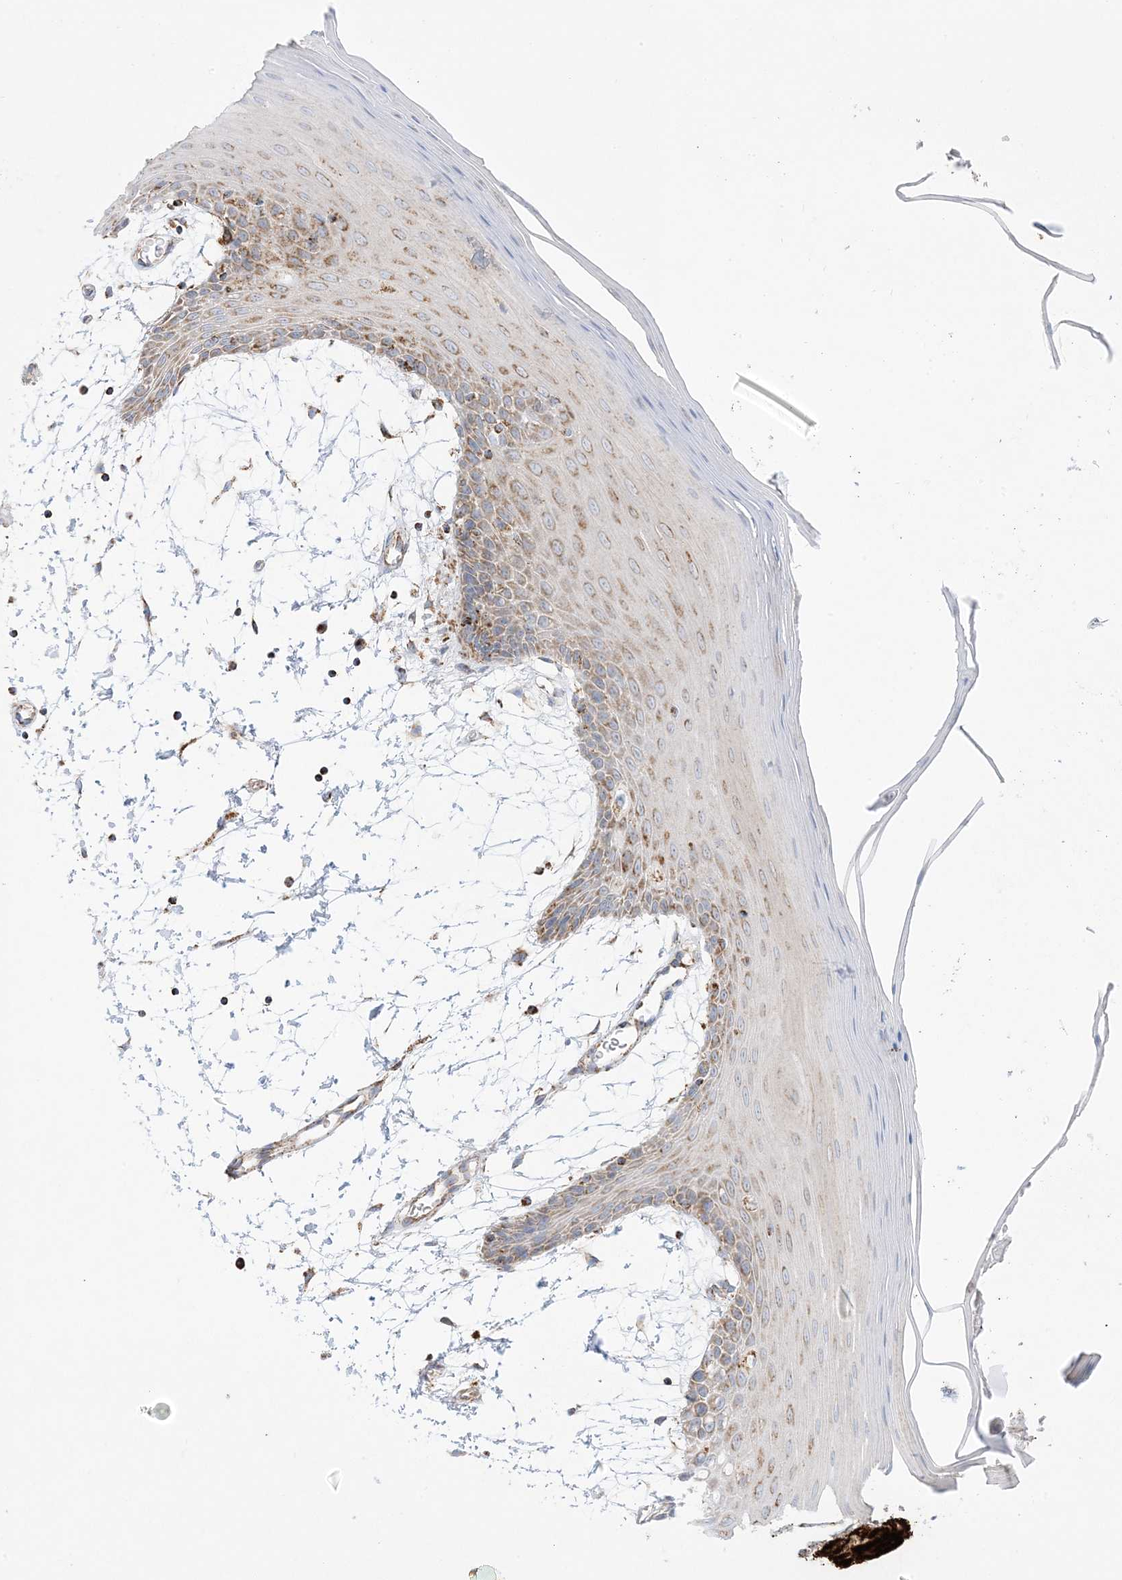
{"staining": {"intensity": "moderate", "quantity": ">75%", "location": "cytoplasmic/membranous"}, "tissue": "oral mucosa", "cell_type": "Squamous epithelial cells", "image_type": "normal", "snomed": [{"axis": "morphology", "description": "Normal tissue, NOS"}, {"axis": "topography", "description": "Skeletal muscle"}, {"axis": "topography", "description": "Oral tissue"}, {"axis": "topography", "description": "Salivary gland"}, {"axis": "topography", "description": "Peripheral nerve tissue"}], "caption": "DAB immunohistochemical staining of benign human oral mucosa displays moderate cytoplasmic/membranous protein expression in approximately >75% of squamous epithelial cells.", "gene": "MRPS36", "patient": {"sex": "male", "age": 54}}